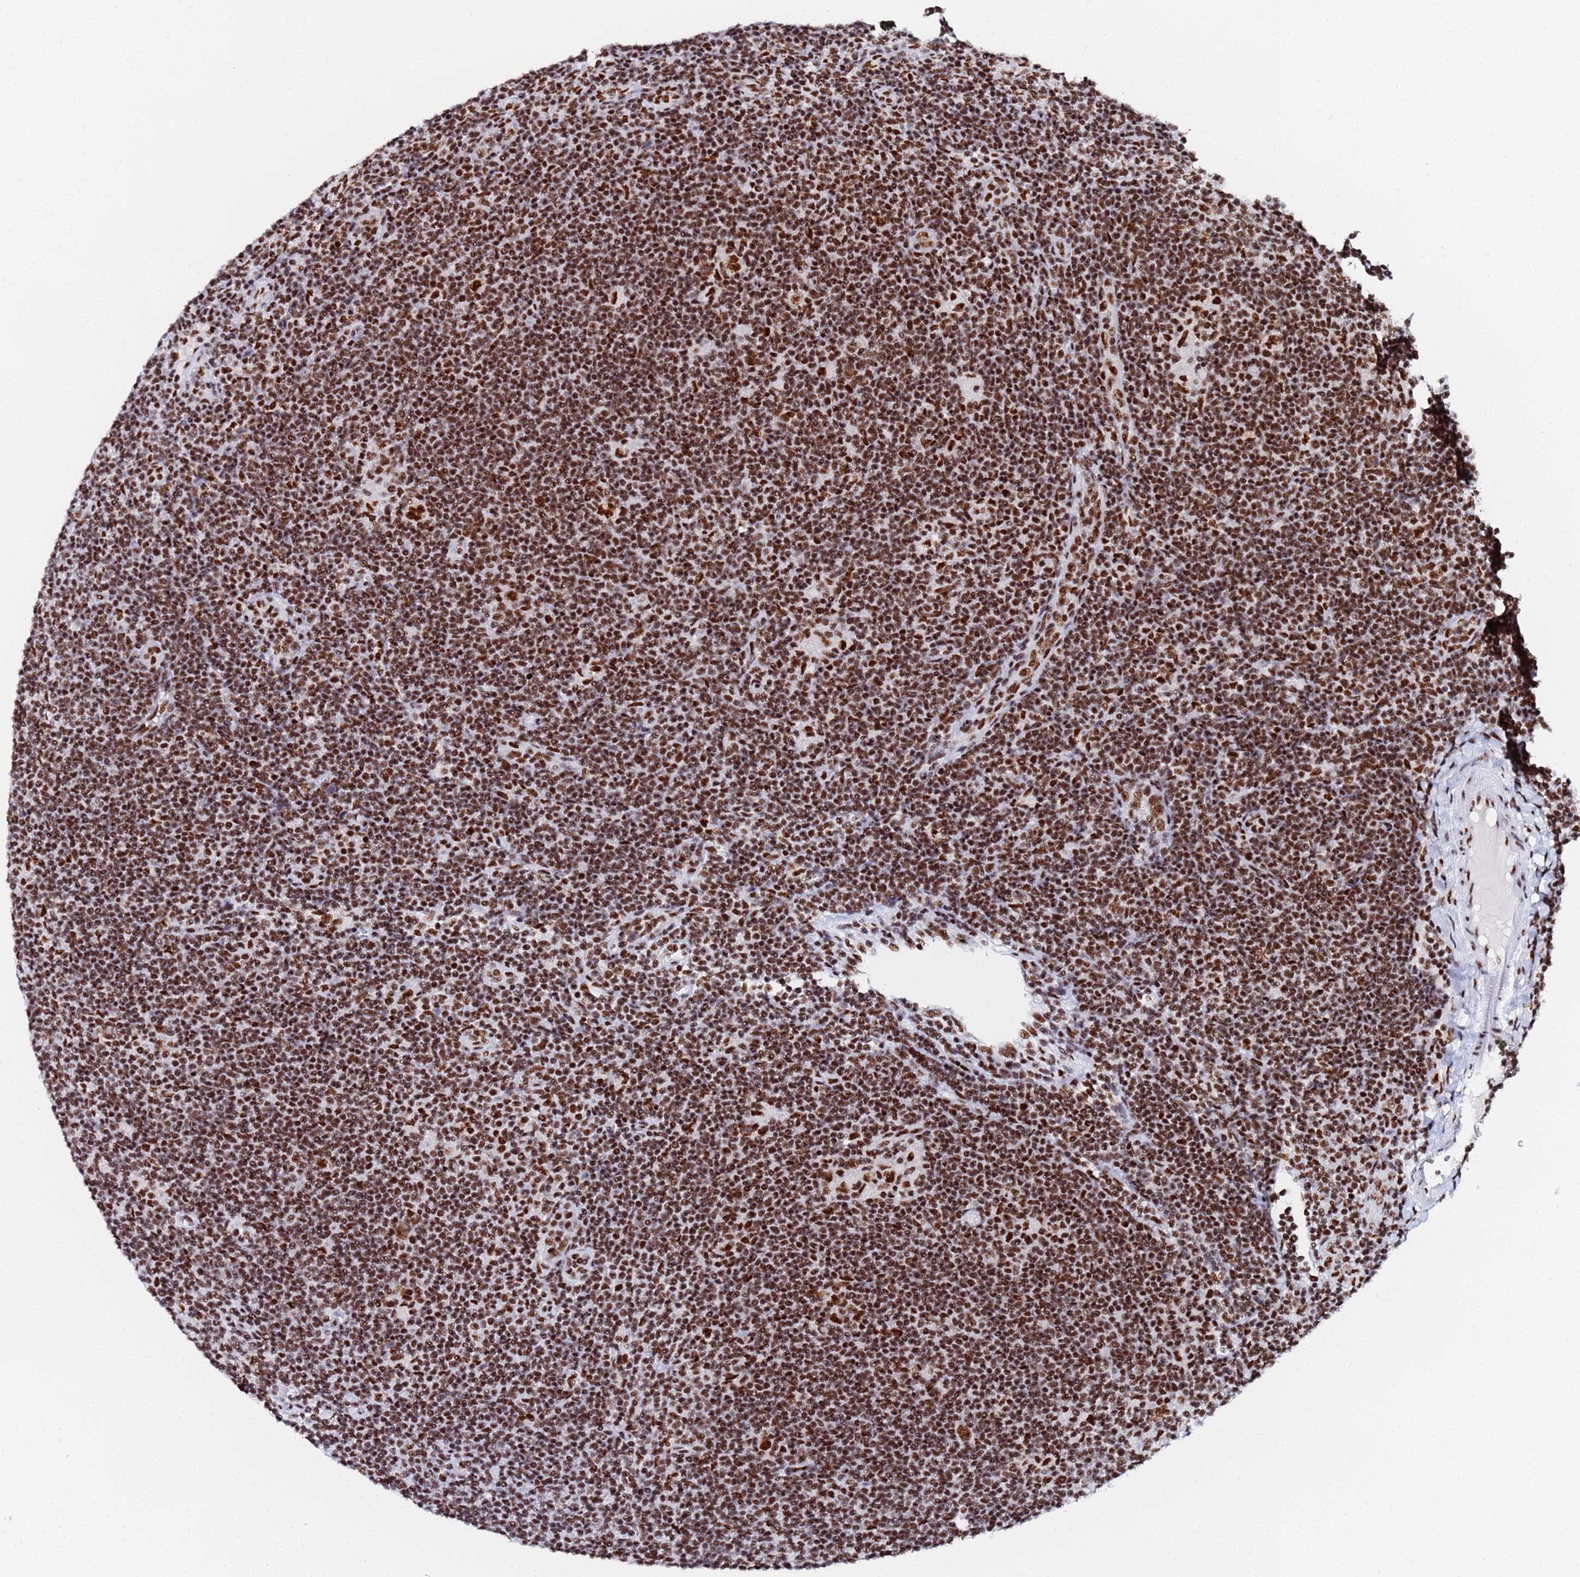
{"staining": {"intensity": "strong", "quantity": ">75%", "location": "nuclear"}, "tissue": "lymphoma", "cell_type": "Tumor cells", "image_type": "cancer", "snomed": [{"axis": "morphology", "description": "Hodgkin's disease, NOS"}, {"axis": "topography", "description": "Lymph node"}], "caption": "Immunohistochemical staining of lymphoma exhibits high levels of strong nuclear expression in approximately >75% of tumor cells.", "gene": "SNRPA1", "patient": {"sex": "female", "age": 57}}